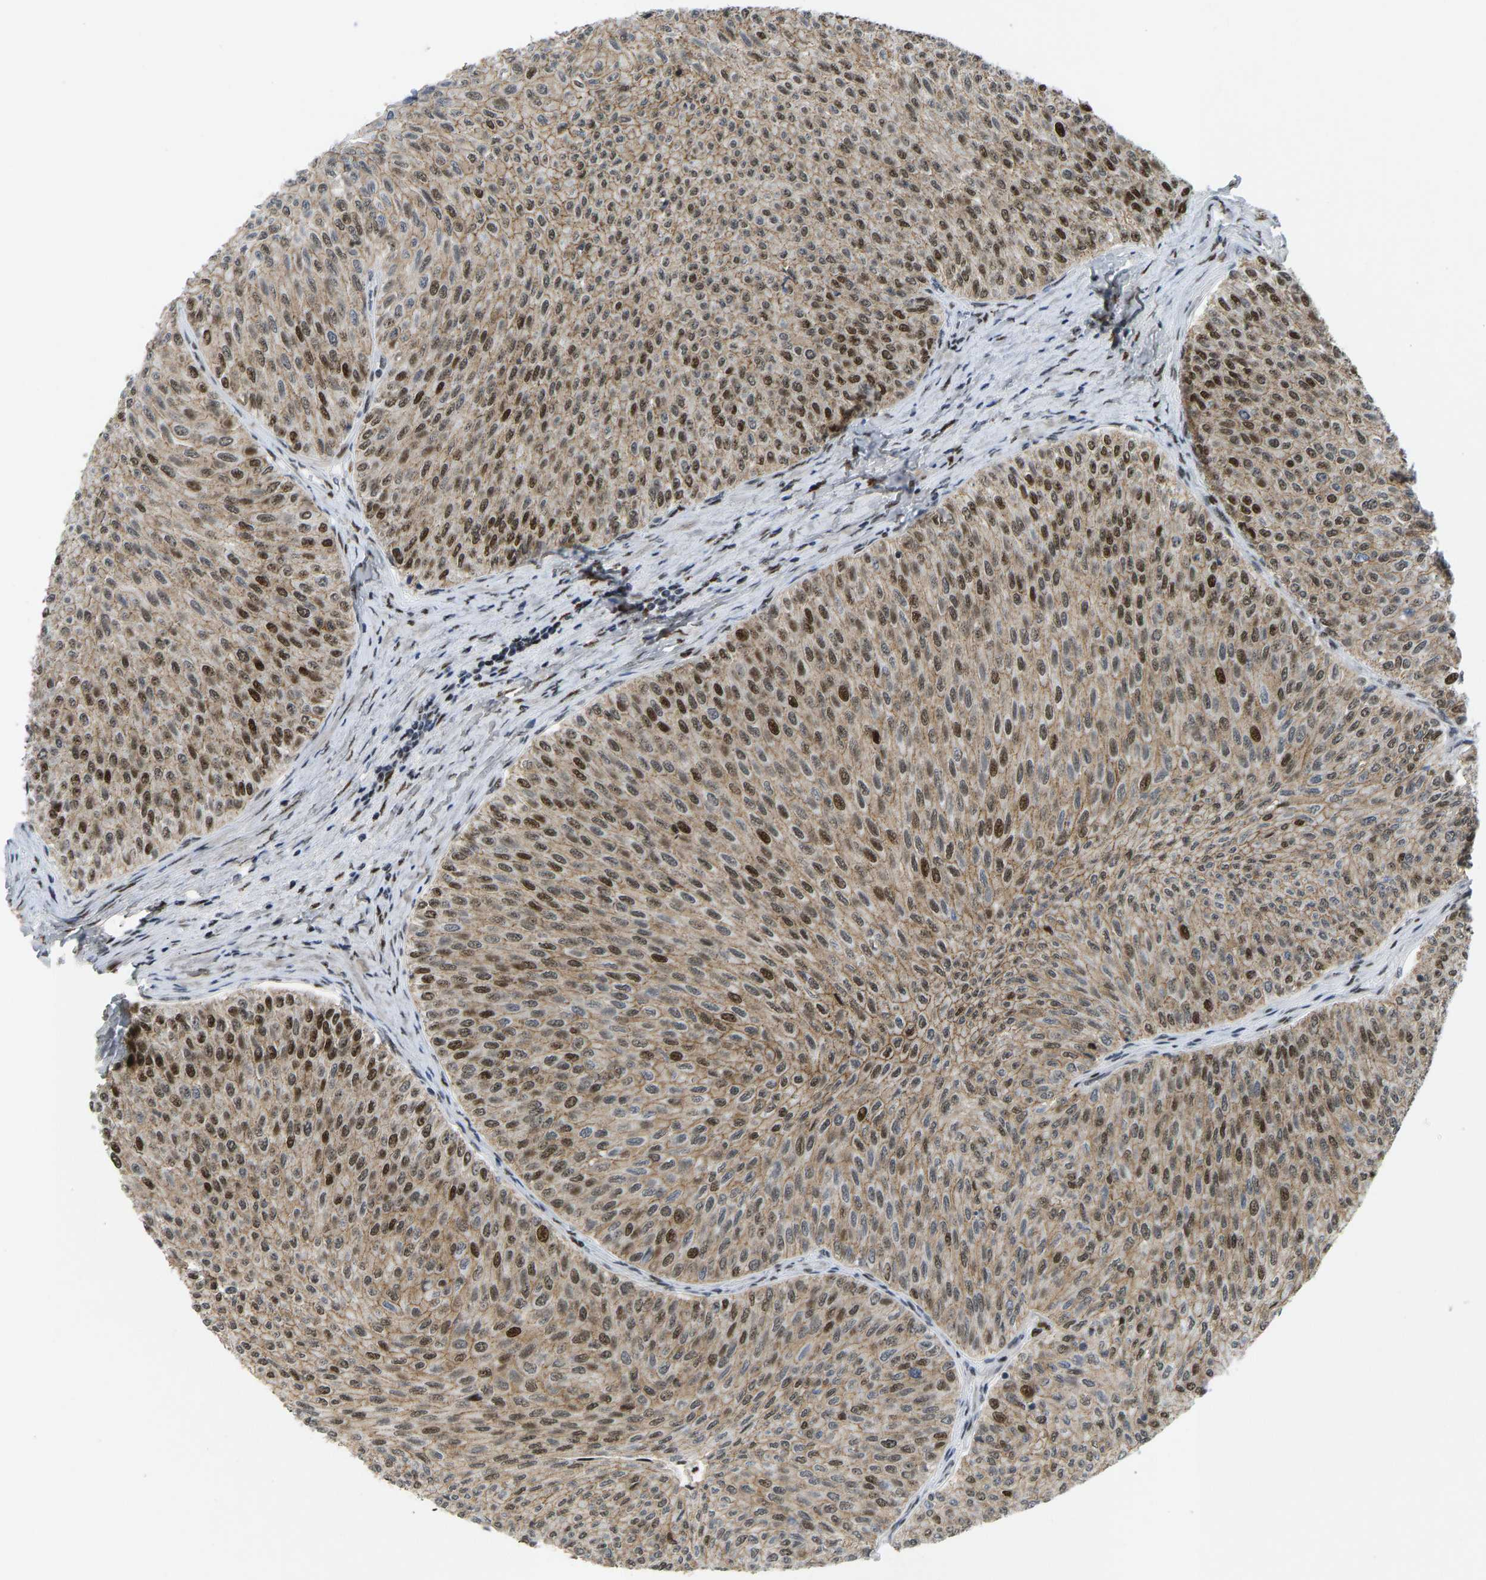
{"staining": {"intensity": "strong", "quantity": "25%-75%", "location": "cytoplasmic/membranous,nuclear"}, "tissue": "urothelial cancer", "cell_type": "Tumor cells", "image_type": "cancer", "snomed": [{"axis": "morphology", "description": "Urothelial carcinoma, Low grade"}, {"axis": "topography", "description": "Urinary bladder"}], "caption": "Immunohistochemistry of urothelial carcinoma (low-grade) demonstrates high levels of strong cytoplasmic/membranous and nuclear expression in about 25%-75% of tumor cells. Immunohistochemistry stains the protein in brown and the nuclei are stained blue.", "gene": "FOXK1", "patient": {"sex": "male", "age": 78}}